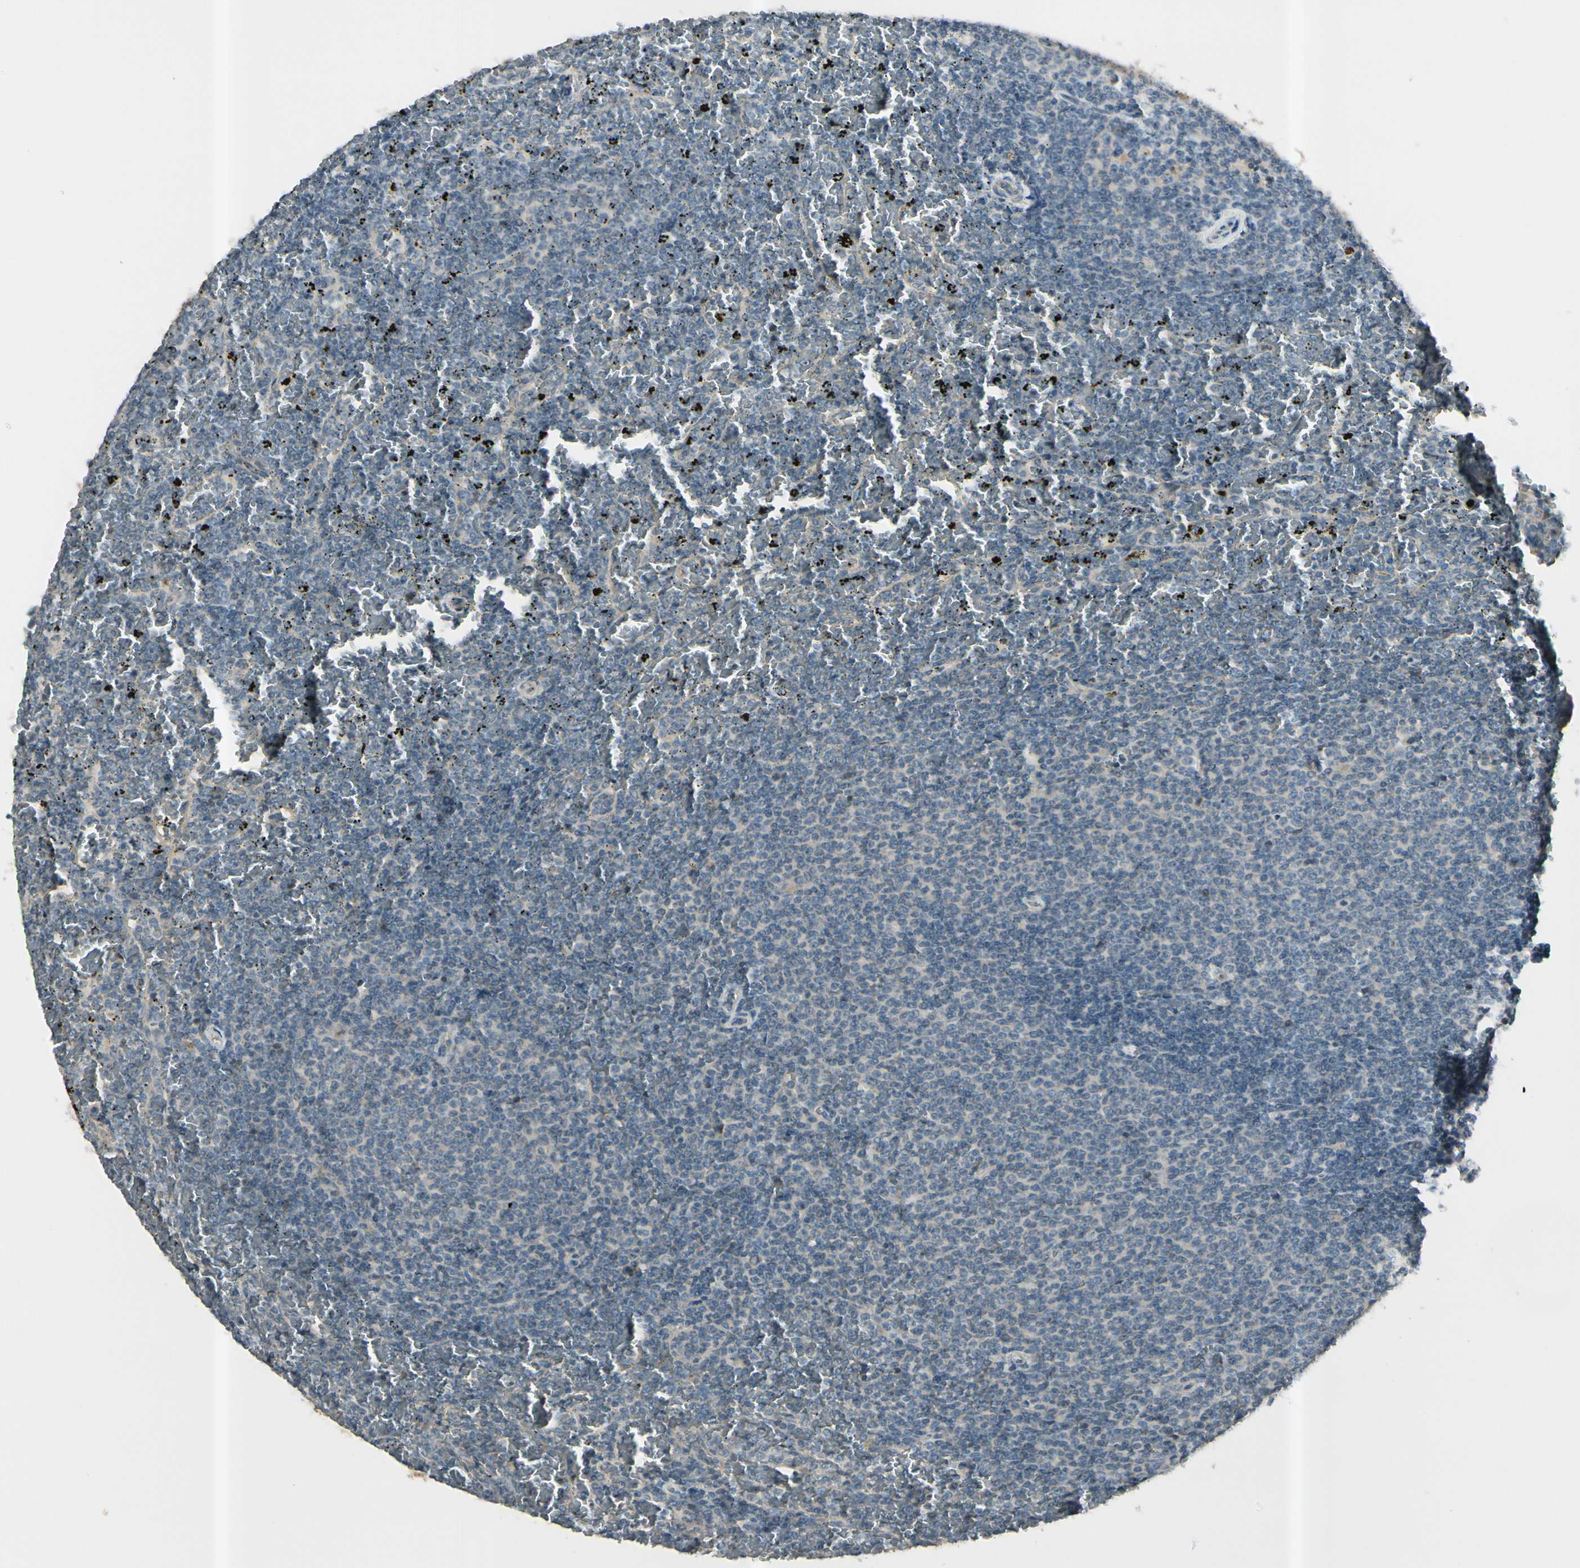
{"staining": {"intensity": "negative", "quantity": "none", "location": "none"}, "tissue": "lymphoma", "cell_type": "Tumor cells", "image_type": "cancer", "snomed": [{"axis": "morphology", "description": "Malignant lymphoma, non-Hodgkin's type, Low grade"}, {"axis": "topography", "description": "Spleen"}], "caption": "This is an immunohistochemistry (IHC) histopathology image of low-grade malignant lymphoma, non-Hodgkin's type. There is no expression in tumor cells.", "gene": "ICAM5", "patient": {"sex": "female", "age": 77}}